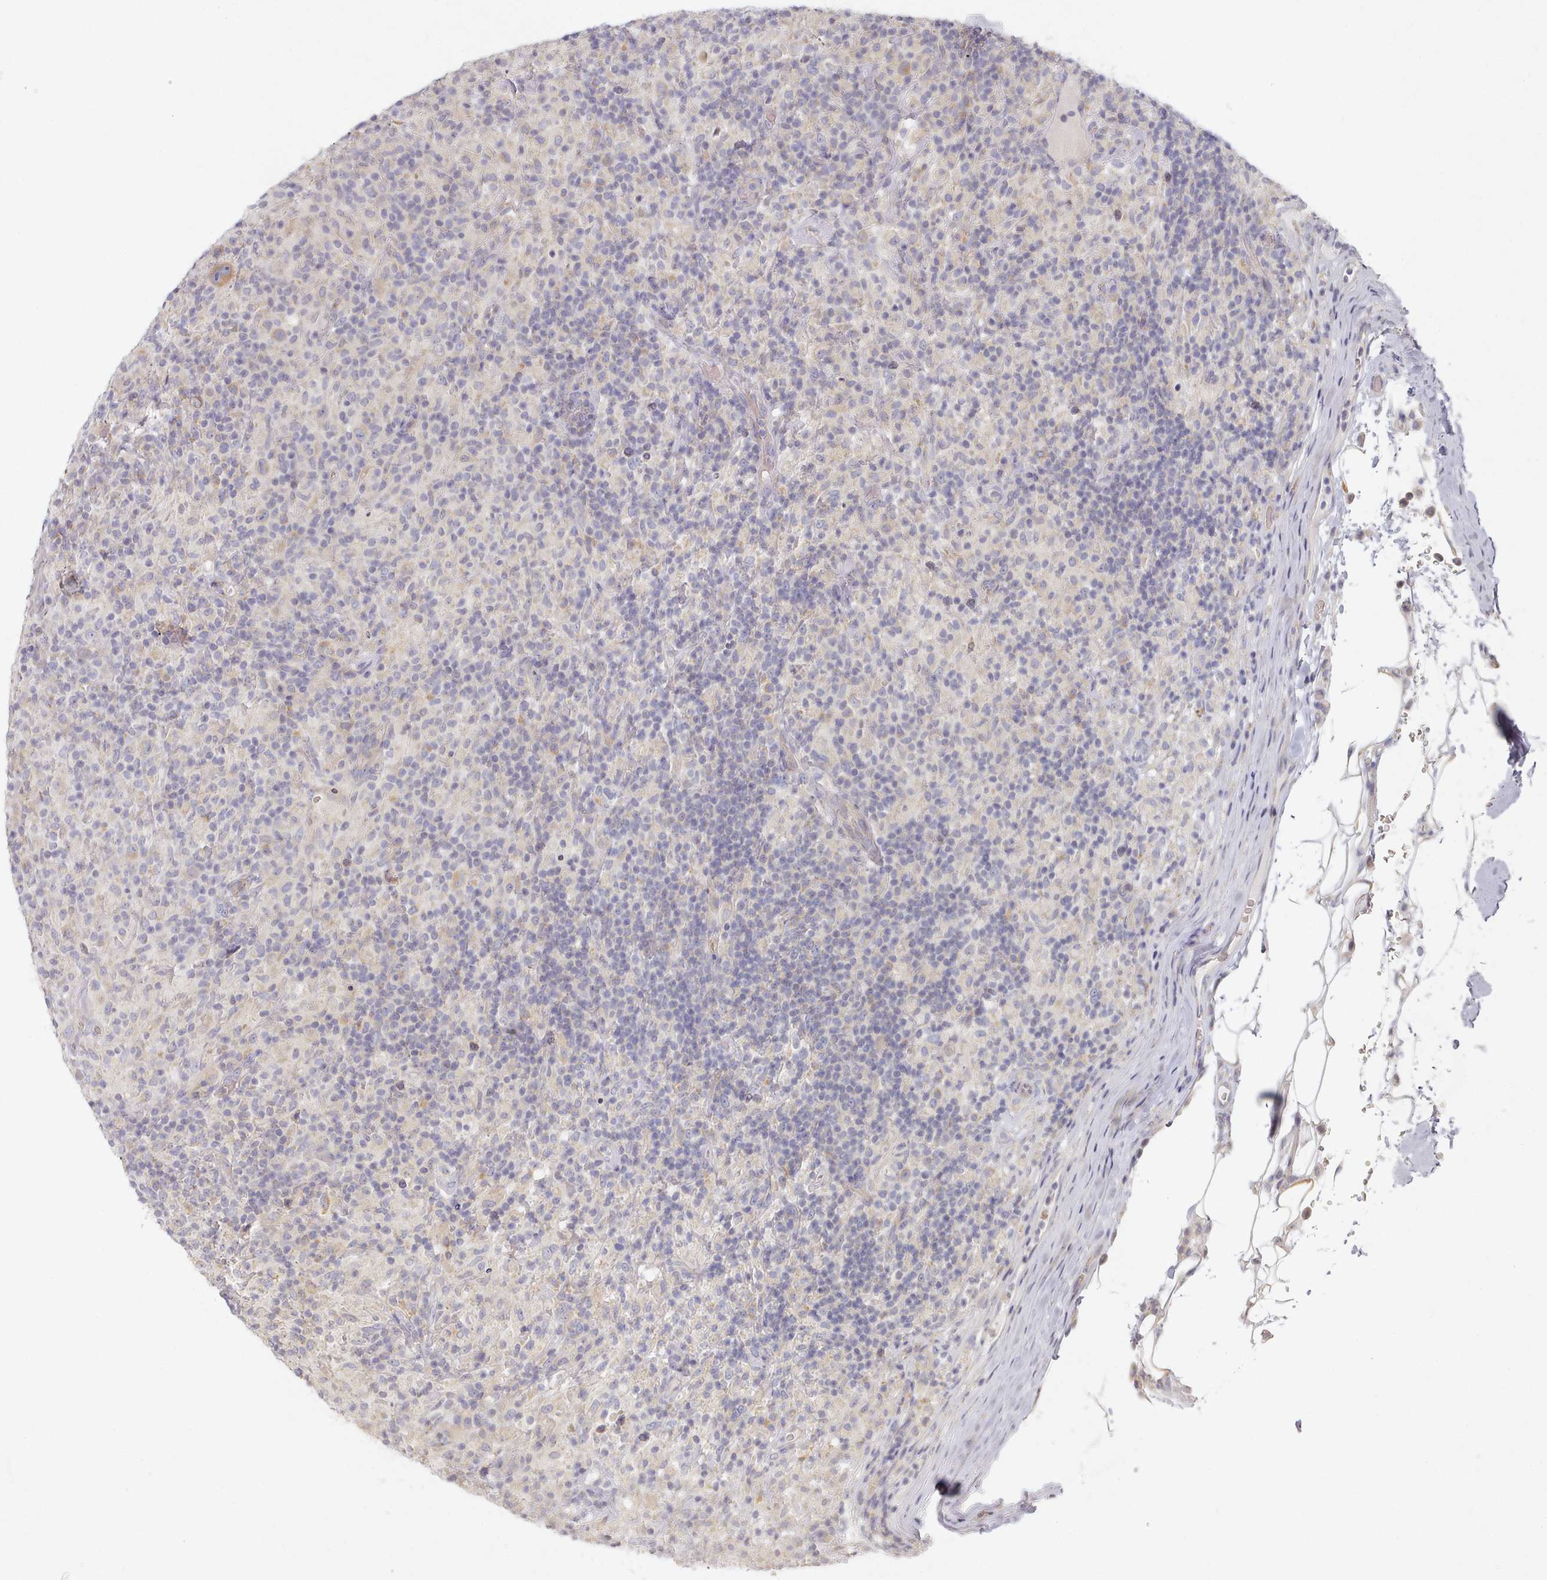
{"staining": {"intensity": "moderate", "quantity": "25%-75%", "location": "cytoplasmic/membranous"}, "tissue": "lymphoma", "cell_type": "Tumor cells", "image_type": "cancer", "snomed": [{"axis": "morphology", "description": "Hodgkin's disease, NOS"}, {"axis": "topography", "description": "Lymph node"}], "caption": "Hodgkin's disease tissue shows moderate cytoplasmic/membranous staining in about 25%-75% of tumor cells", "gene": "TYW1B", "patient": {"sex": "male", "age": 70}}